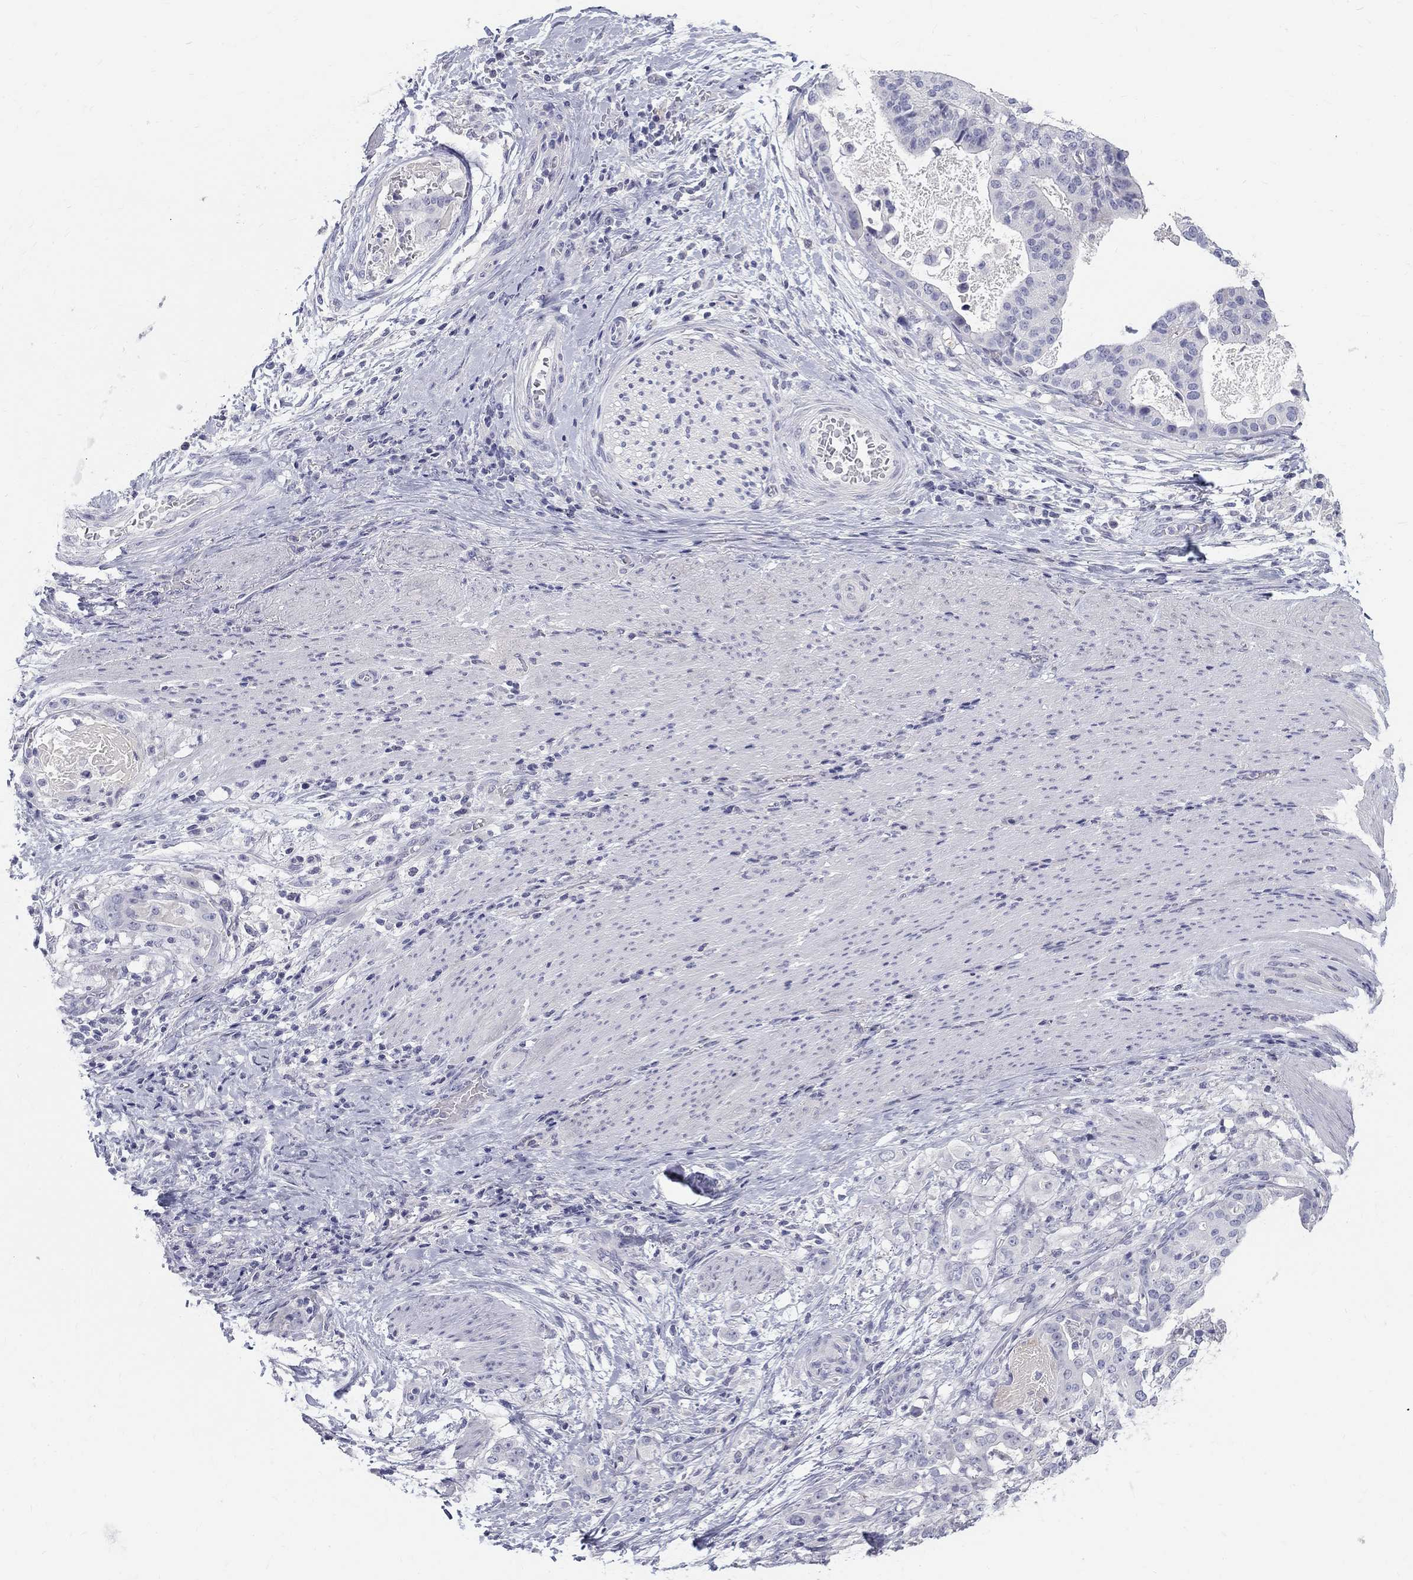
{"staining": {"intensity": "negative", "quantity": "none", "location": "none"}, "tissue": "stomach cancer", "cell_type": "Tumor cells", "image_type": "cancer", "snomed": [{"axis": "morphology", "description": "Adenocarcinoma, NOS"}, {"axis": "topography", "description": "Stomach"}], "caption": "This photomicrograph is of adenocarcinoma (stomach) stained with immunohistochemistry to label a protein in brown with the nuclei are counter-stained blue. There is no positivity in tumor cells.", "gene": "MAGEB6", "patient": {"sex": "male", "age": 48}}